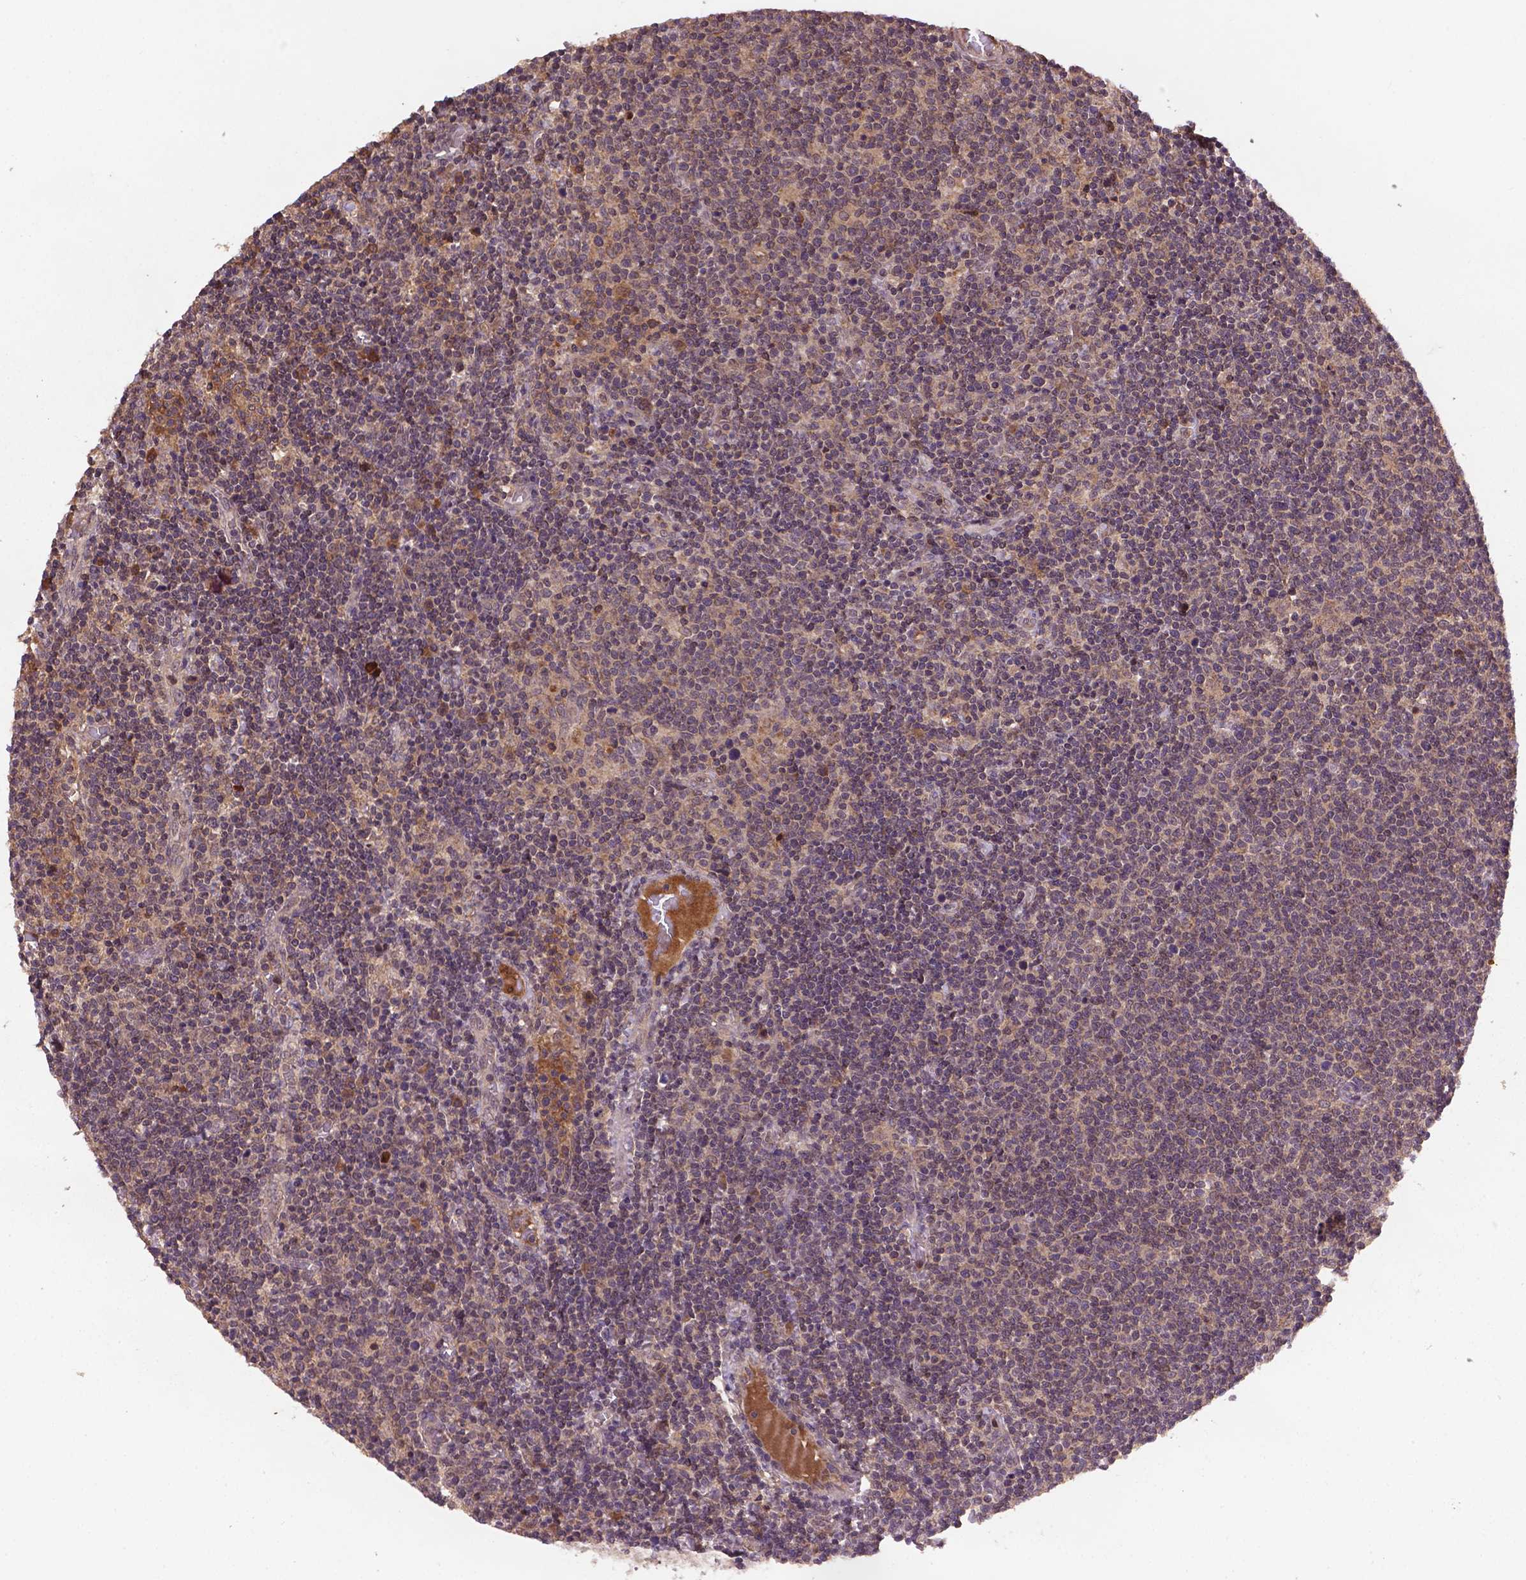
{"staining": {"intensity": "negative", "quantity": "none", "location": "none"}, "tissue": "lymphoma", "cell_type": "Tumor cells", "image_type": "cancer", "snomed": [{"axis": "morphology", "description": "Malignant lymphoma, non-Hodgkin's type, High grade"}, {"axis": "topography", "description": "Lymph node"}], "caption": "Immunohistochemistry (IHC) of high-grade malignant lymphoma, non-Hodgkin's type reveals no staining in tumor cells.", "gene": "NIPAL2", "patient": {"sex": "male", "age": 61}}